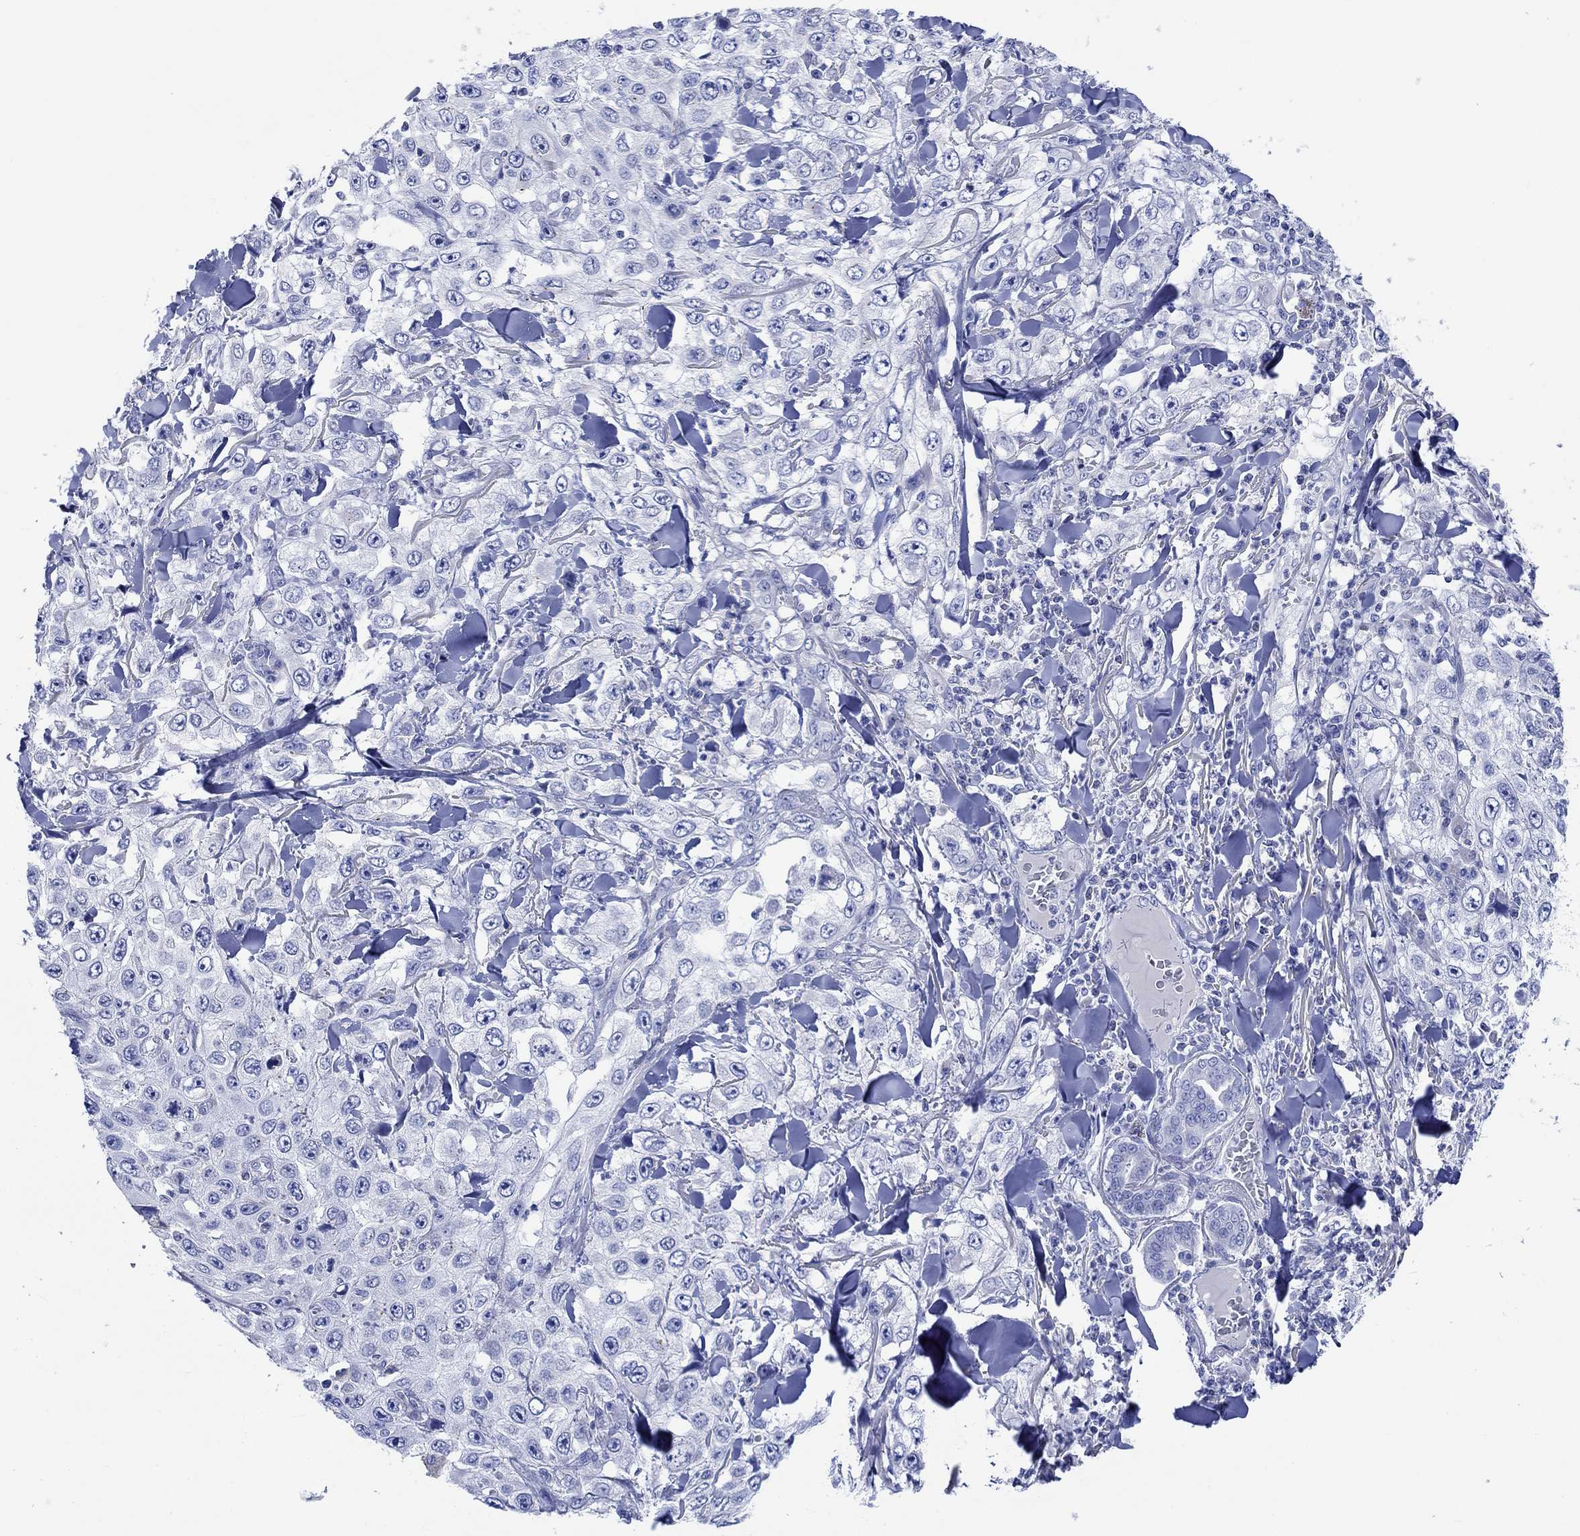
{"staining": {"intensity": "negative", "quantity": "none", "location": "none"}, "tissue": "skin cancer", "cell_type": "Tumor cells", "image_type": "cancer", "snomed": [{"axis": "morphology", "description": "Squamous cell carcinoma, NOS"}, {"axis": "topography", "description": "Skin"}], "caption": "Image shows no protein expression in tumor cells of skin cancer tissue. (Brightfield microscopy of DAB immunohistochemistry (IHC) at high magnification).", "gene": "CPLX2", "patient": {"sex": "male", "age": 82}}